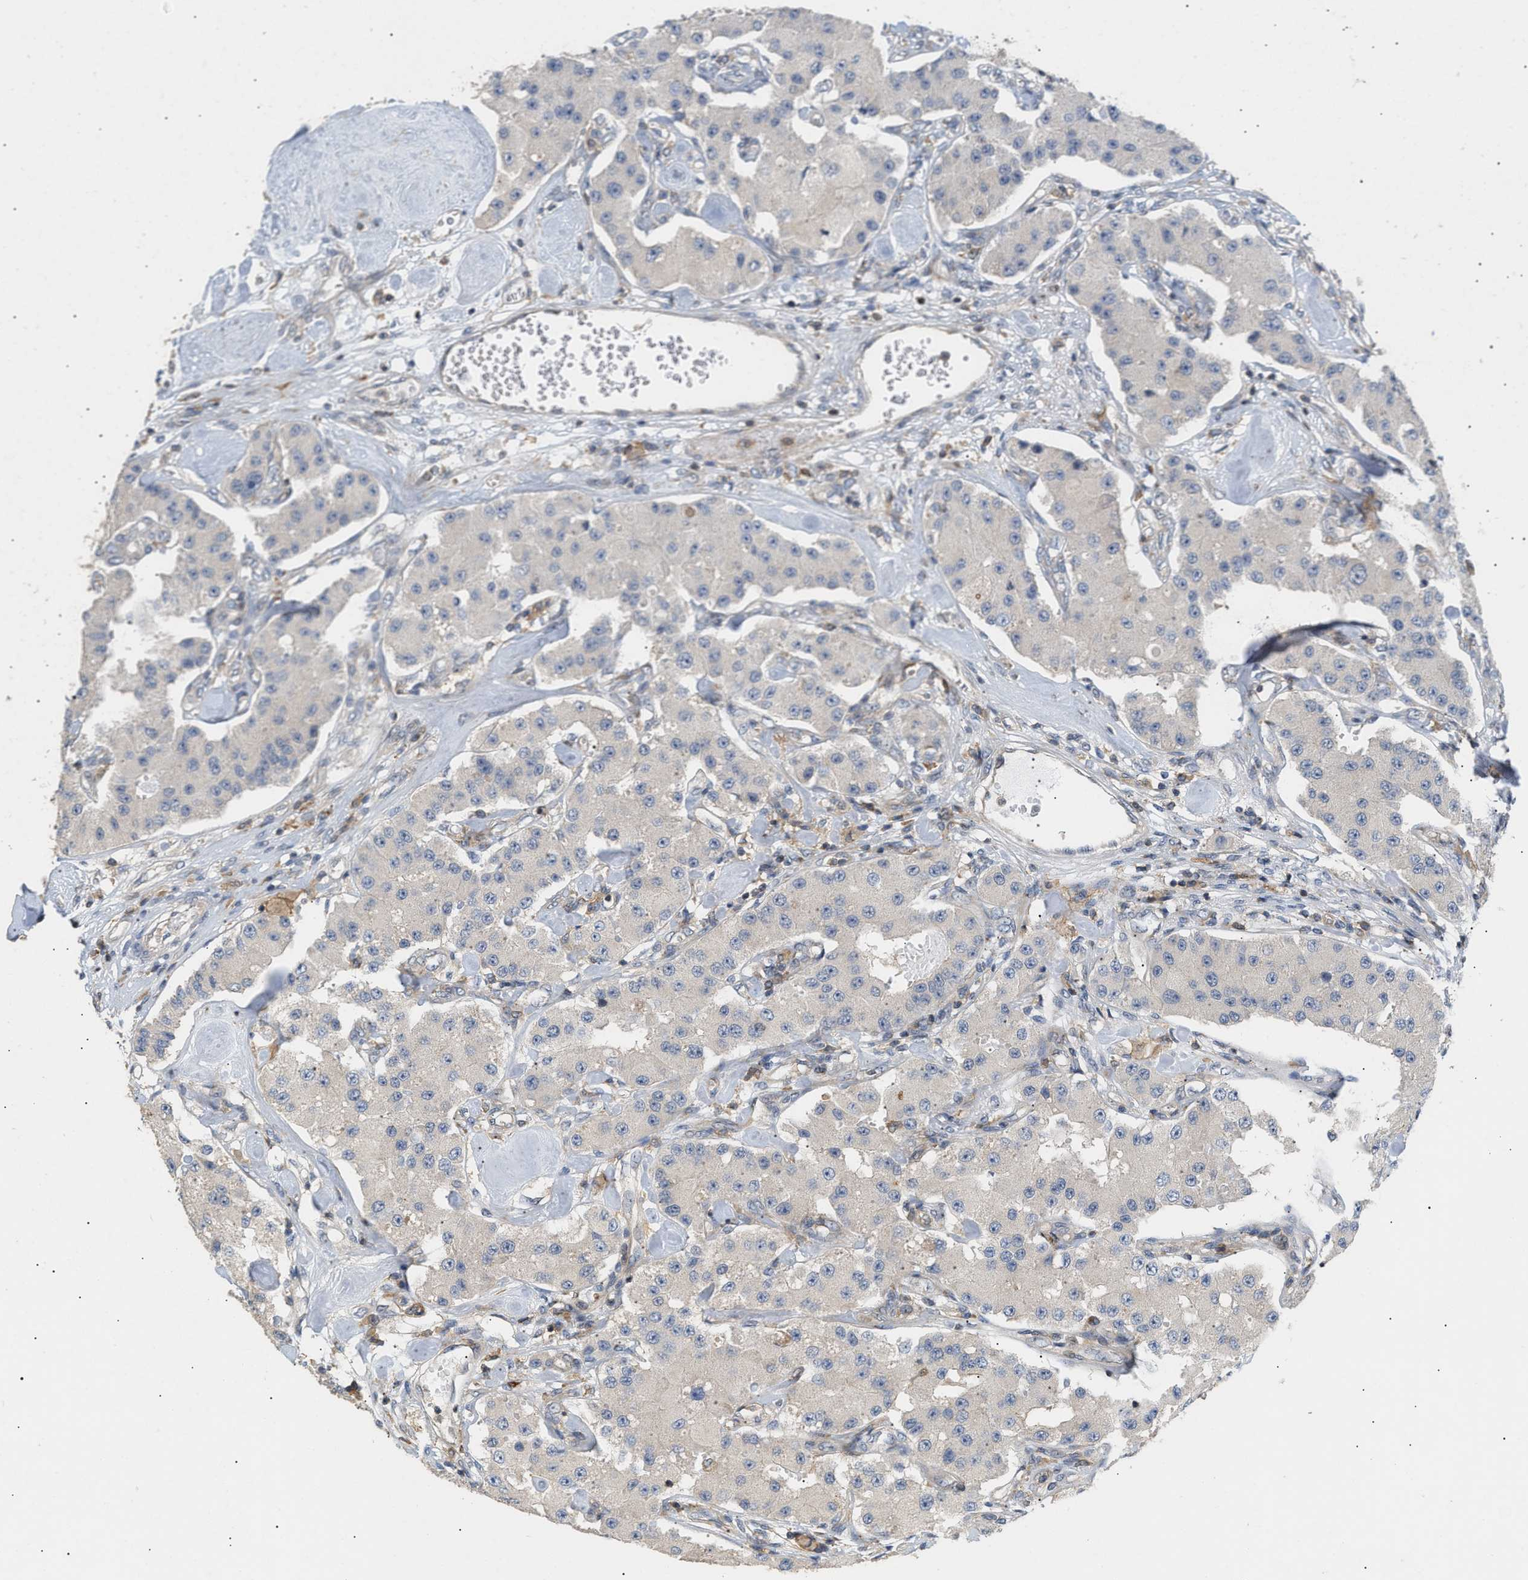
{"staining": {"intensity": "negative", "quantity": "none", "location": "none"}, "tissue": "carcinoid", "cell_type": "Tumor cells", "image_type": "cancer", "snomed": [{"axis": "morphology", "description": "Carcinoid, malignant, NOS"}, {"axis": "topography", "description": "Pancreas"}], "caption": "A photomicrograph of carcinoid stained for a protein reveals no brown staining in tumor cells.", "gene": "DBNL", "patient": {"sex": "male", "age": 41}}